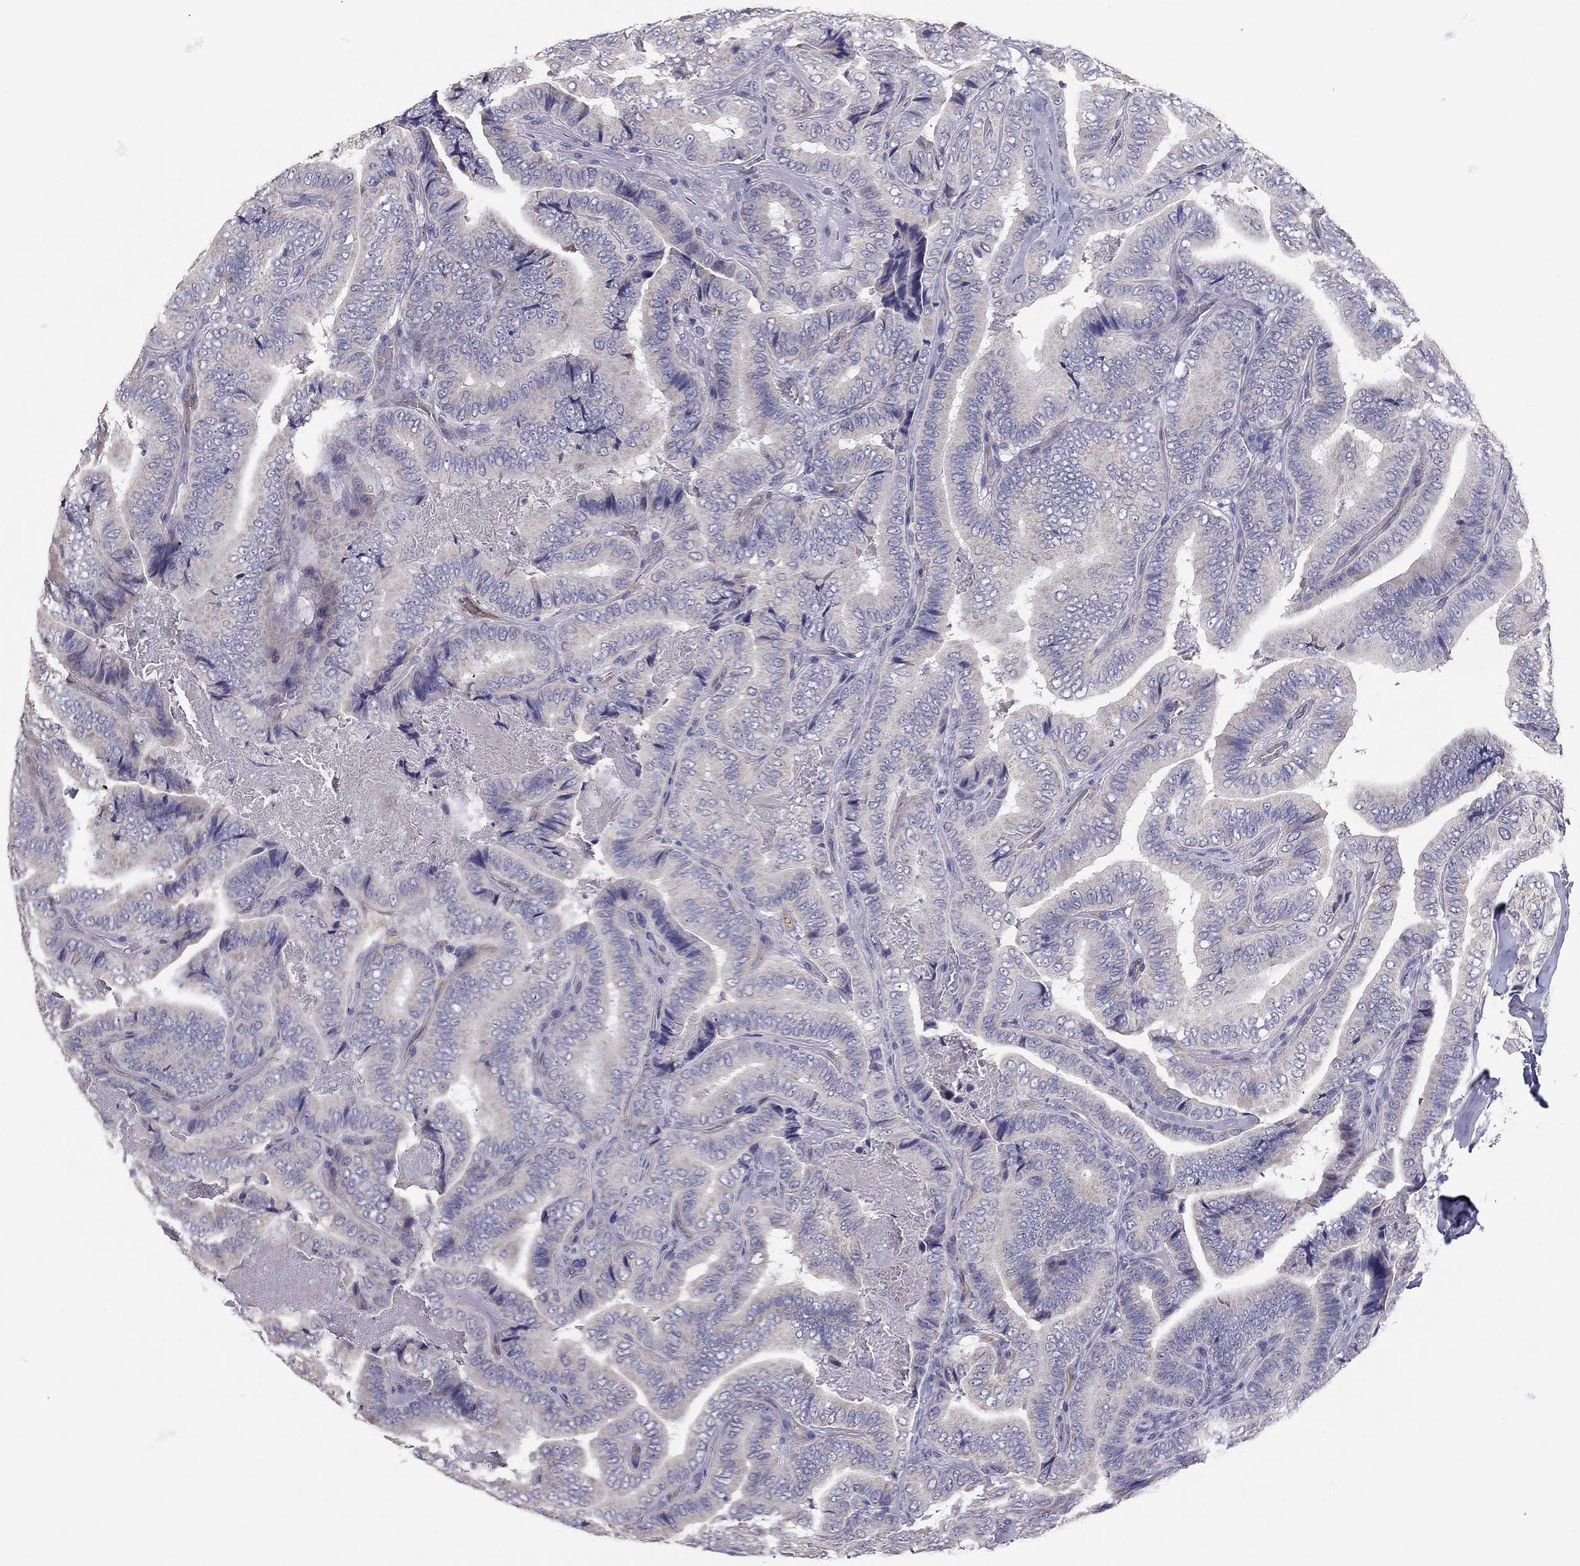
{"staining": {"intensity": "negative", "quantity": "none", "location": "none"}, "tissue": "thyroid cancer", "cell_type": "Tumor cells", "image_type": "cancer", "snomed": [{"axis": "morphology", "description": "Papillary adenocarcinoma, NOS"}, {"axis": "topography", "description": "Thyroid gland"}], "caption": "Tumor cells show no significant positivity in thyroid cancer.", "gene": "SCARB1", "patient": {"sex": "male", "age": 61}}